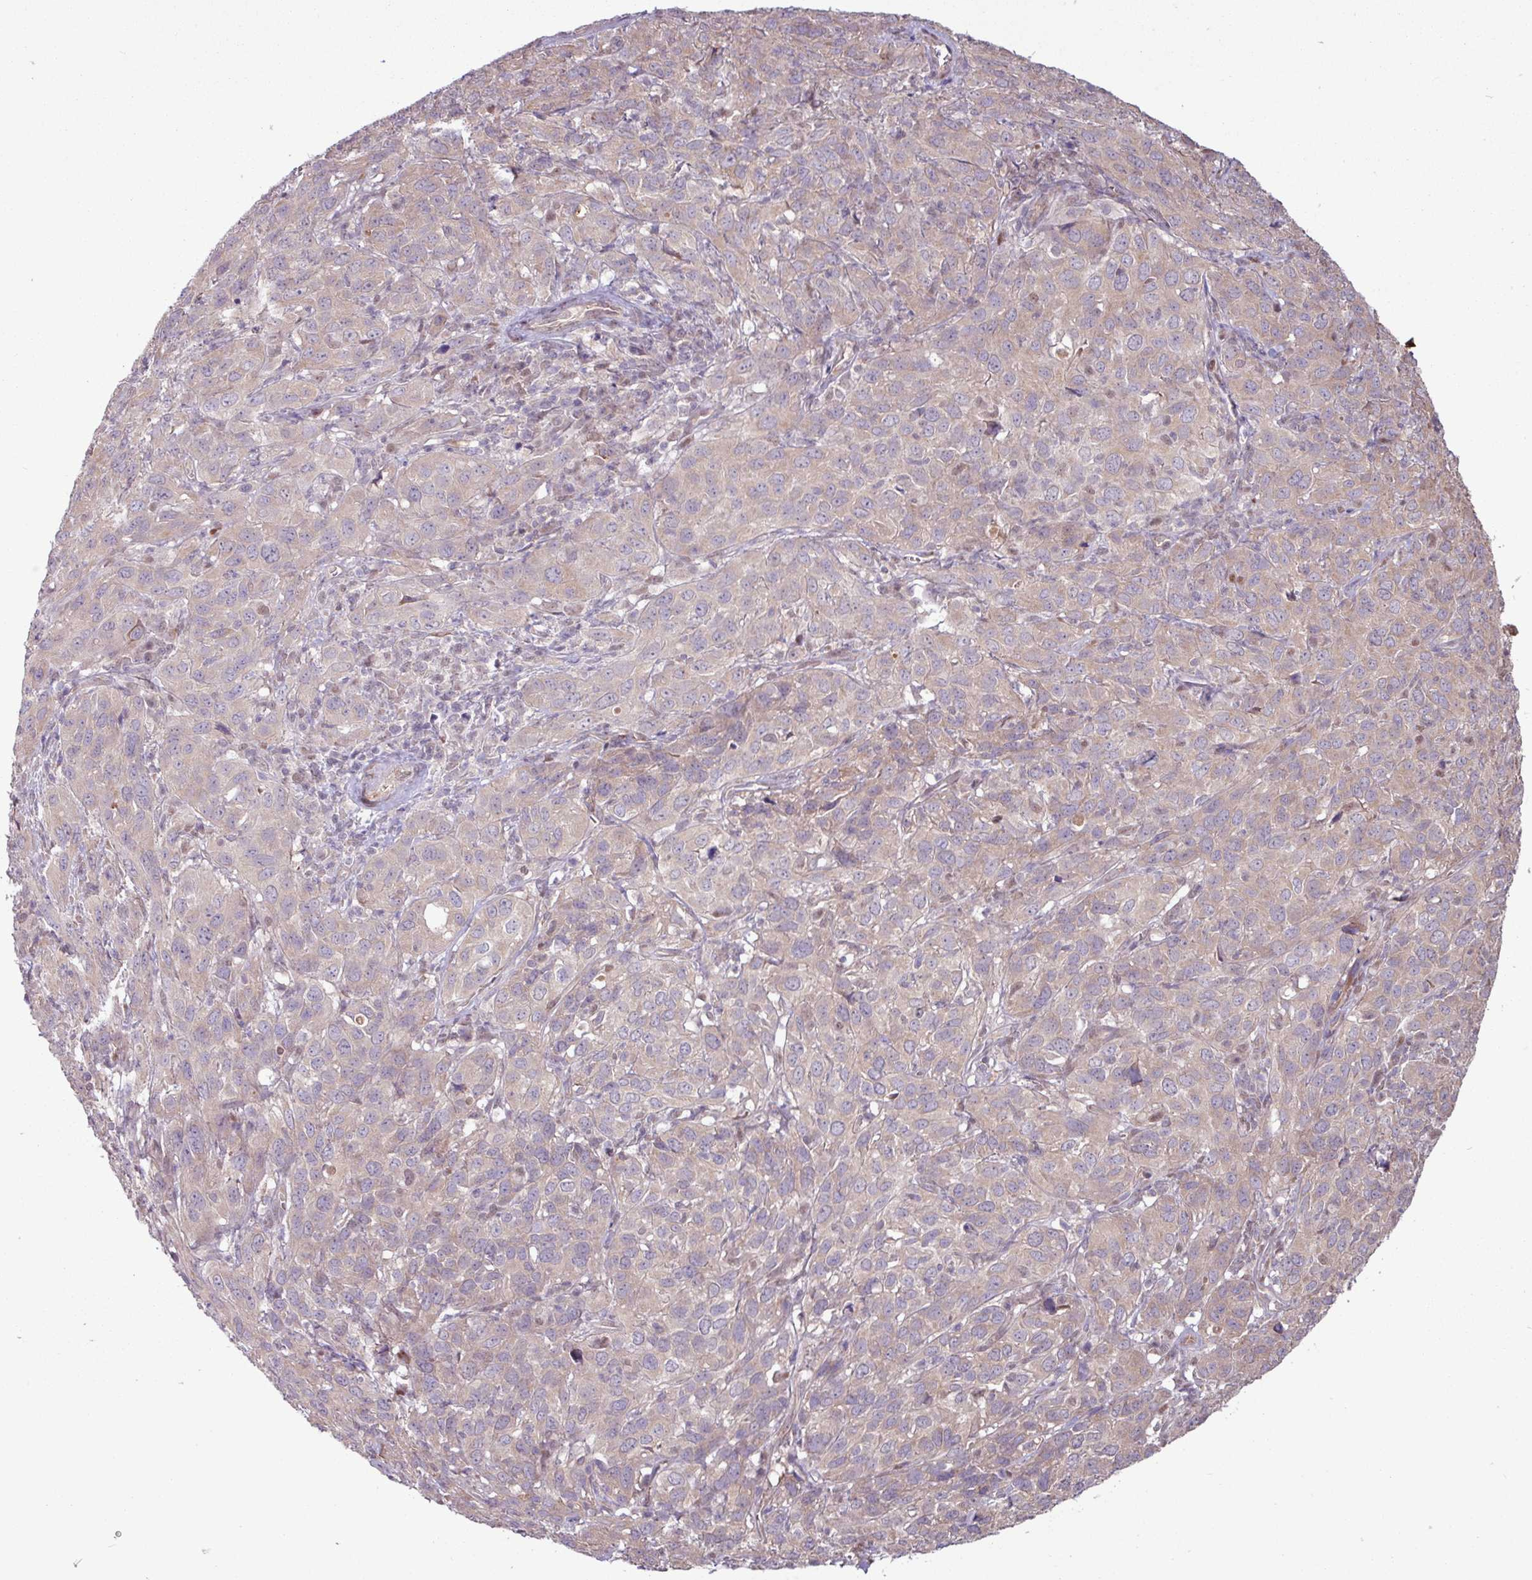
{"staining": {"intensity": "weak", "quantity": "<25%", "location": "cytoplasmic/membranous"}, "tissue": "cervical cancer", "cell_type": "Tumor cells", "image_type": "cancer", "snomed": [{"axis": "morphology", "description": "Normal tissue, NOS"}, {"axis": "morphology", "description": "Squamous cell carcinoma, NOS"}, {"axis": "topography", "description": "Cervix"}], "caption": "Tumor cells are negative for brown protein staining in squamous cell carcinoma (cervical). (Immunohistochemistry, brightfield microscopy, high magnification).", "gene": "PDPR", "patient": {"sex": "female", "age": 51}}